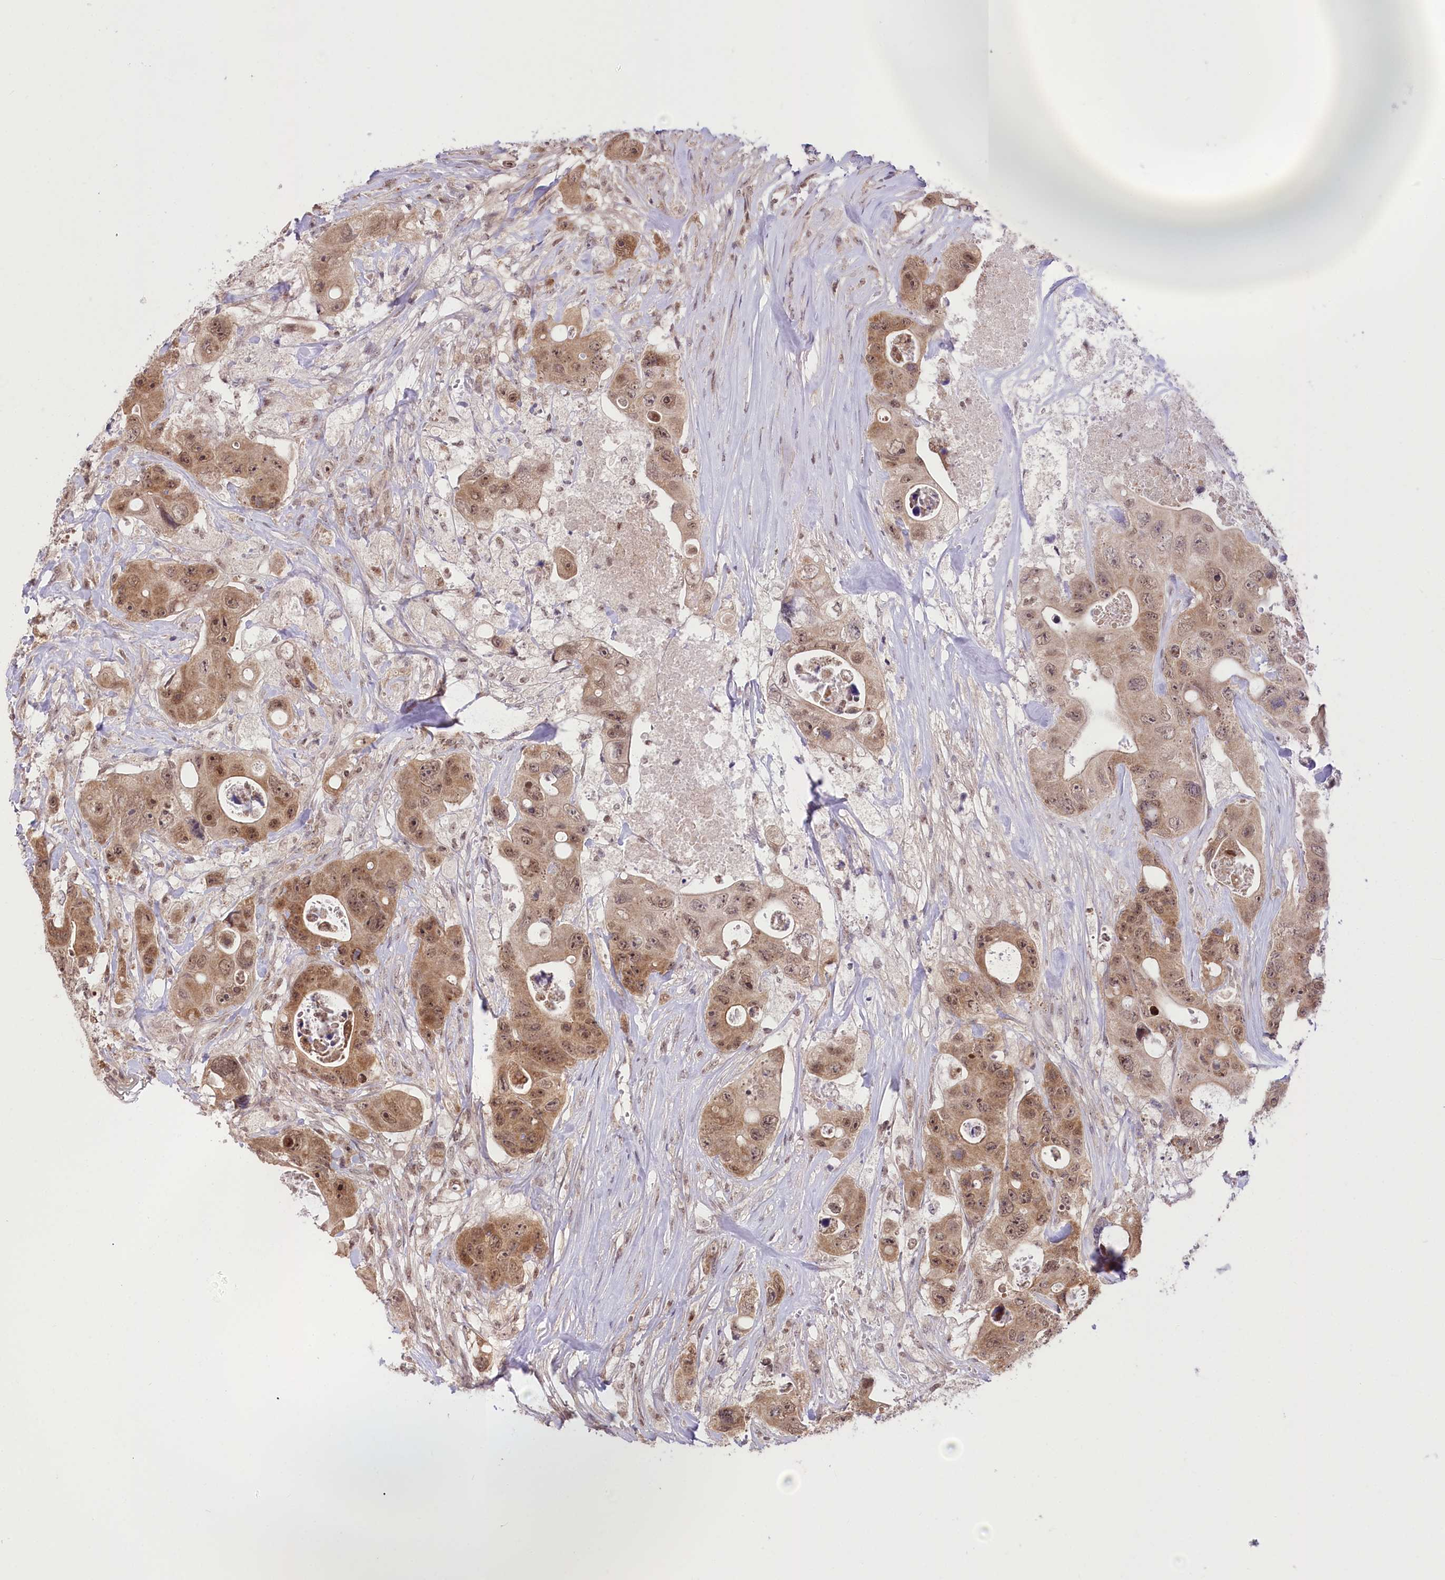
{"staining": {"intensity": "moderate", "quantity": ">75%", "location": "cytoplasmic/membranous,nuclear"}, "tissue": "colorectal cancer", "cell_type": "Tumor cells", "image_type": "cancer", "snomed": [{"axis": "morphology", "description": "Adenocarcinoma, NOS"}, {"axis": "topography", "description": "Colon"}], "caption": "Protein staining by immunohistochemistry exhibits moderate cytoplasmic/membranous and nuclear staining in approximately >75% of tumor cells in colorectal cancer.", "gene": "ZMAT2", "patient": {"sex": "female", "age": 46}}